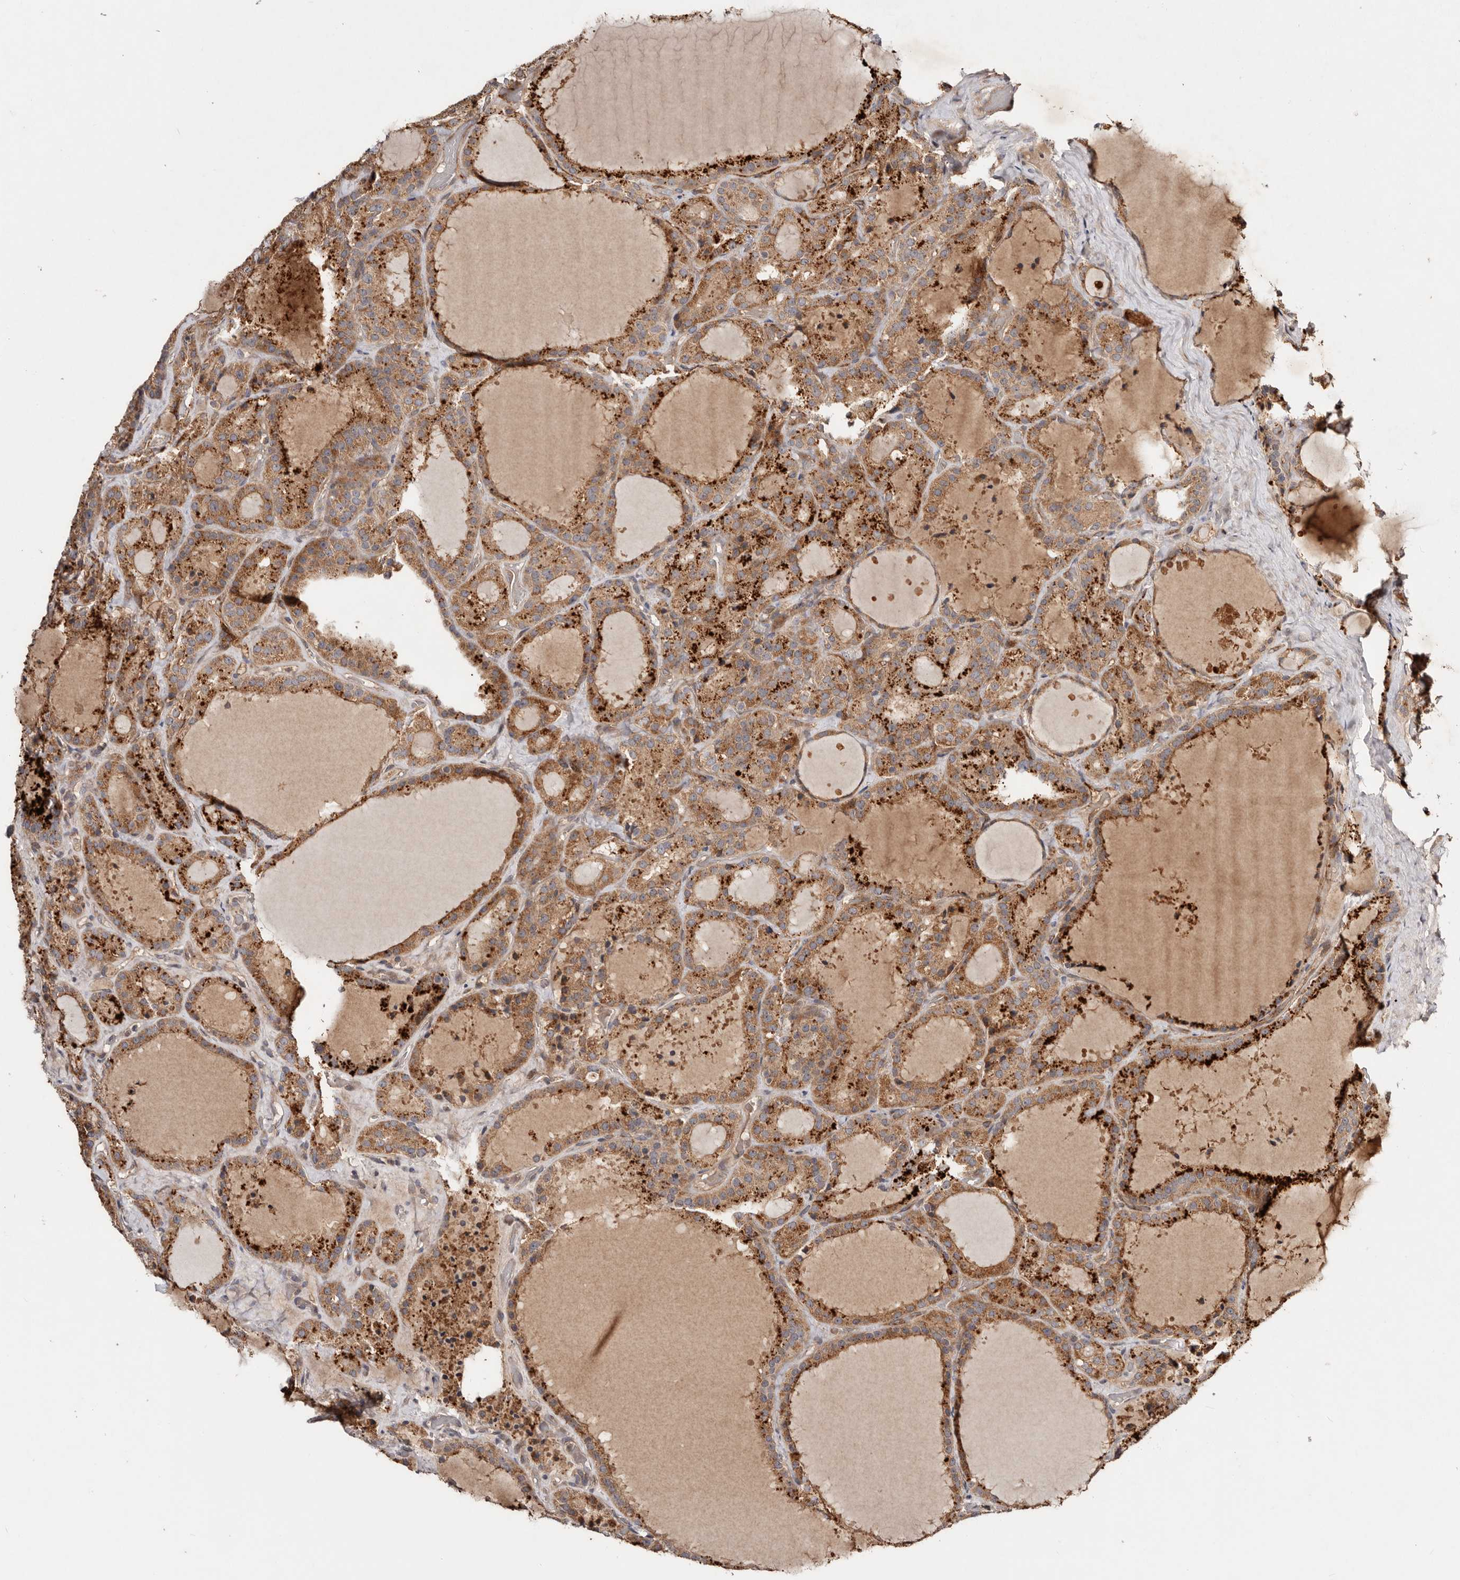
{"staining": {"intensity": "strong", "quantity": ">75%", "location": "cytoplasmic/membranous"}, "tissue": "thyroid cancer", "cell_type": "Tumor cells", "image_type": "cancer", "snomed": [{"axis": "morphology", "description": "Papillary adenocarcinoma, NOS"}, {"axis": "topography", "description": "Thyroid gland"}], "caption": "Strong cytoplasmic/membranous protein expression is present in about >75% of tumor cells in thyroid cancer. (brown staining indicates protein expression, while blue staining denotes nuclei).", "gene": "PKIB", "patient": {"sex": "male", "age": 77}}